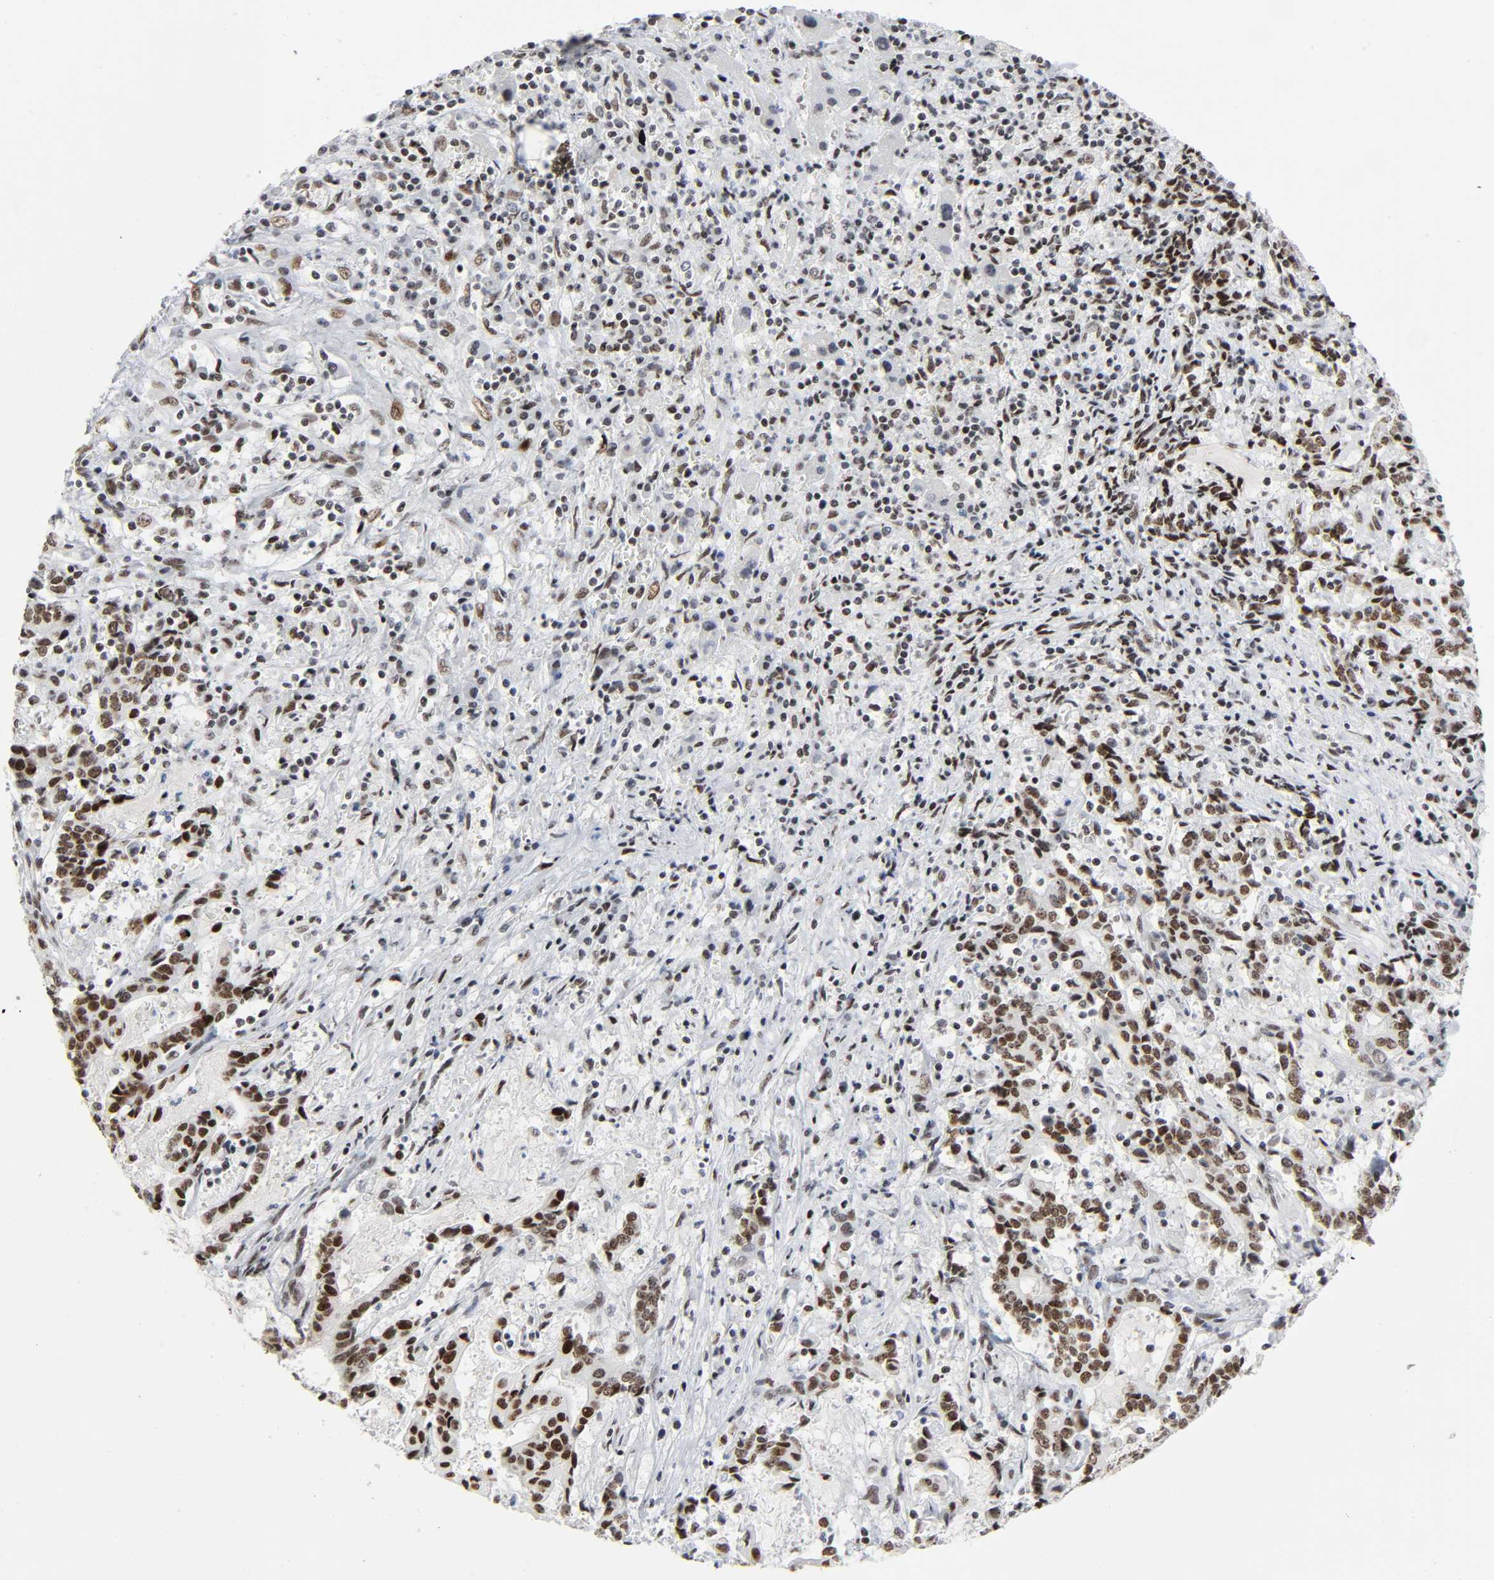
{"staining": {"intensity": "strong", "quantity": ">75%", "location": "nuclear"}, "tissue": "liver cancer", "cell_type": "Tumor cells", "image_type": "cancer", "snomed": [{"axis": "morphology", "description": "Cholangiocarcinoma"}, {"axis": "topography", "description": "Liver"}], "caption": "The photomicrograph displays immunohistochemical staining of liver cholangiocarcinoma. There is strong nuclear expression is present in about >75% of tumor cells.", "gene": "HSF1", "patient": {"sex": "male", "age": 57}}